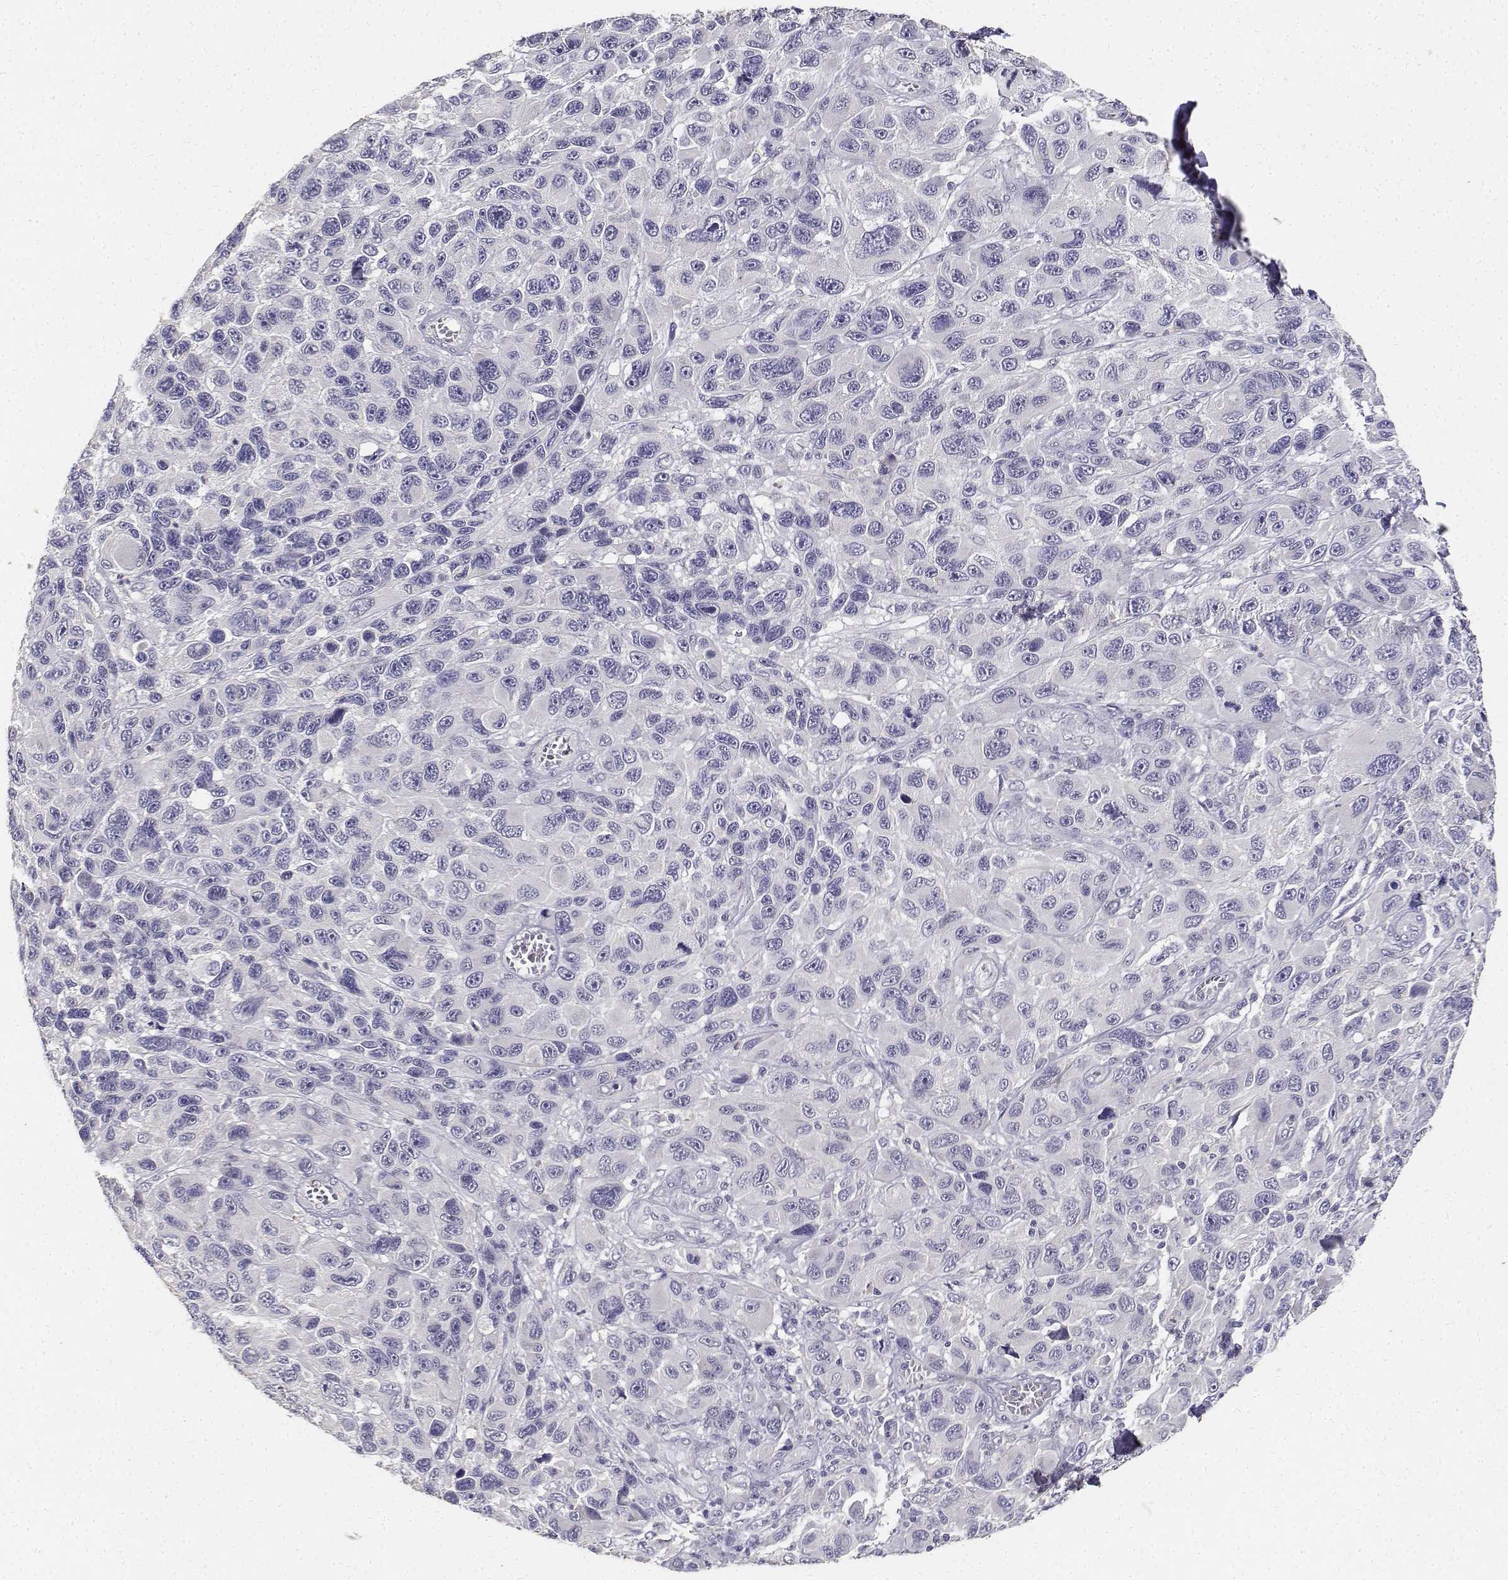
{"staining": {"intensity": "negative", "quantity": "none", "location": "none"}, "tissue": "melanoma", "cell_type": "Tumor cells", "image_type": "cancer", "snomed": [{"axis": "morphology", "description": "Malignant melanoma, NOS"}, {"axis": "topography", "description": "Skin"}], "caption": "This is a image of immunohistochemistry (IHC) staining of malignant melanoma, which shows no staining in tumor cells.", "gene": "PAEP", "patient": {"sex": "male", "age": 53}}